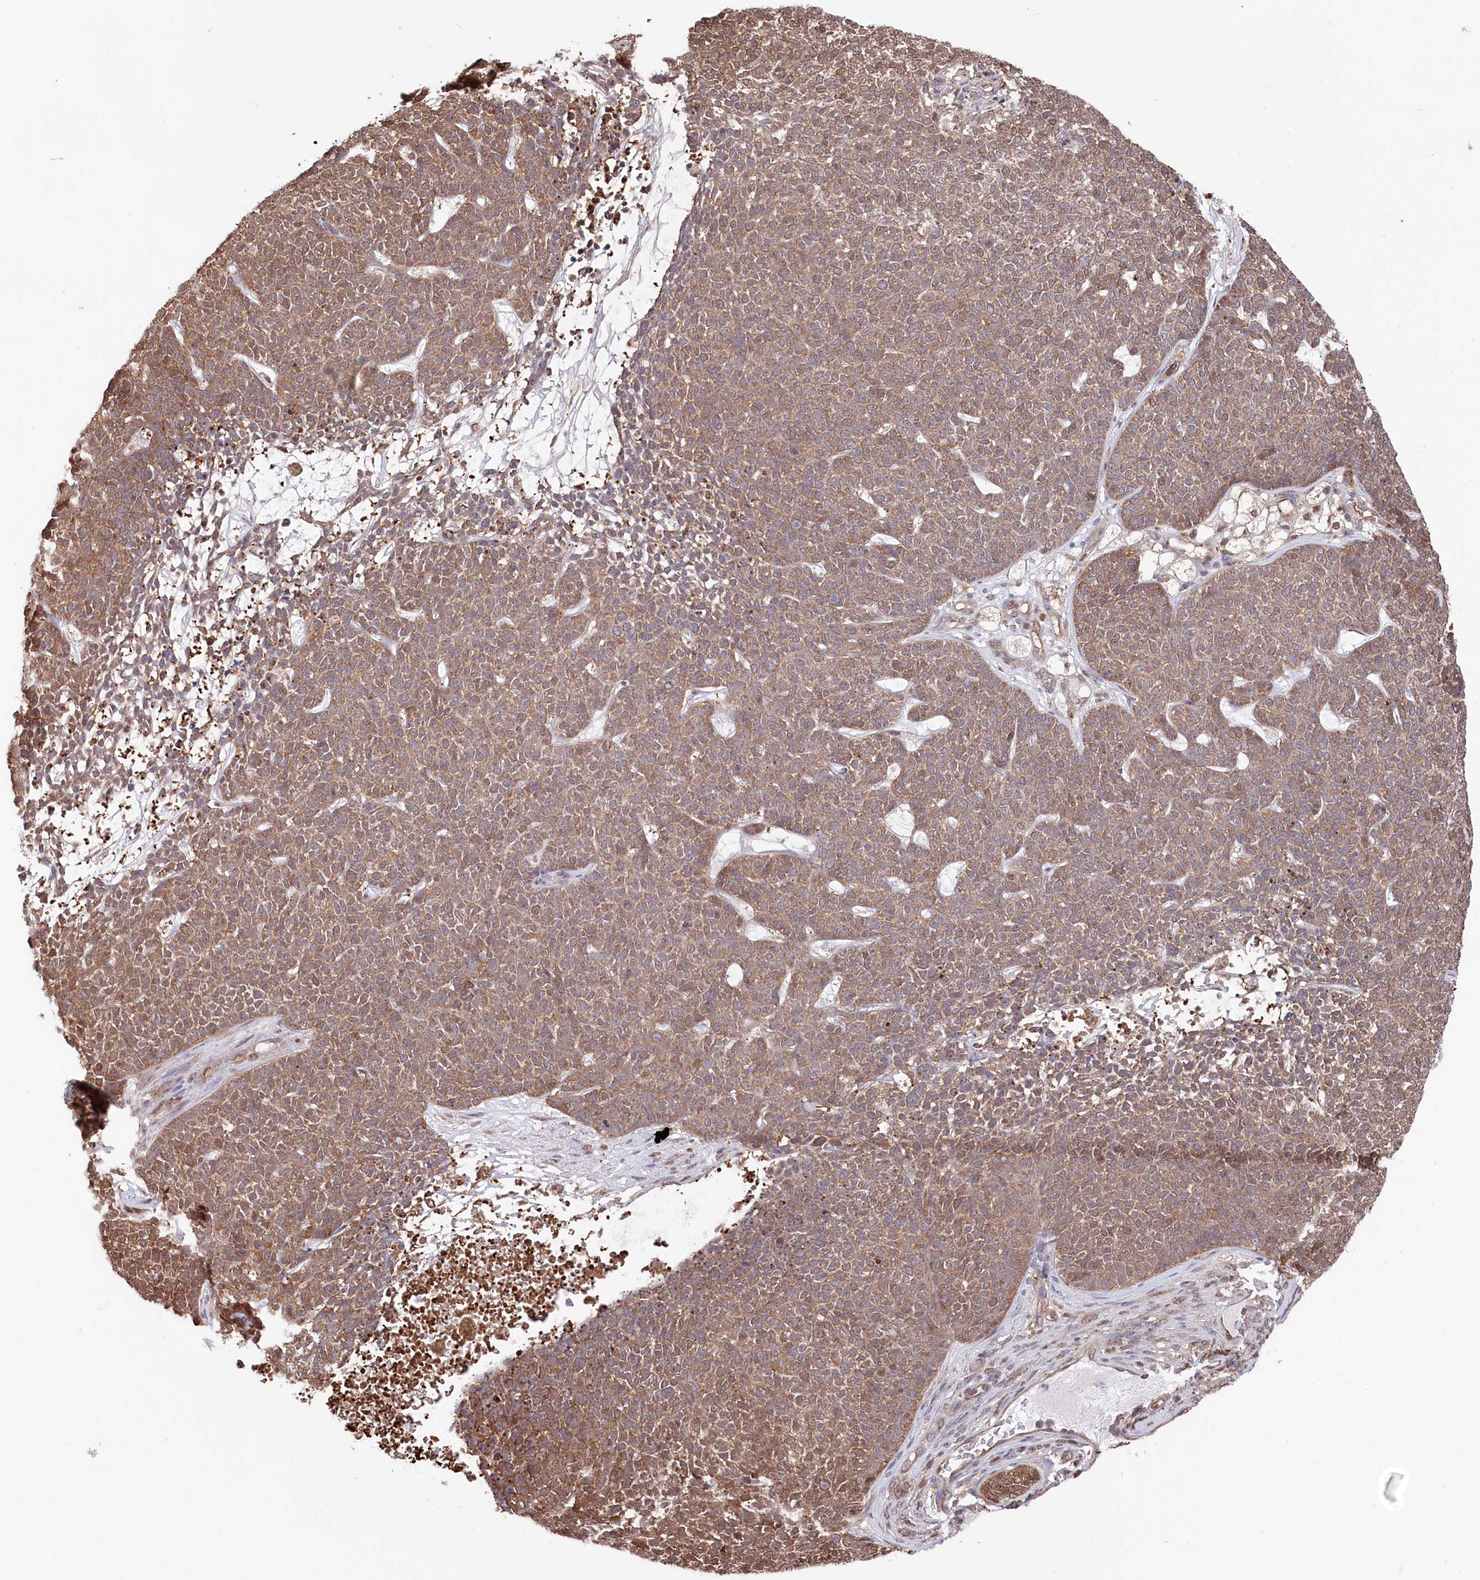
{"staining": {"intensity": "moderate", "quantity": ">75%", "location": "cytoplasmic/membranous"}, "tissue": "skin cancer", "cell_type": "Tumor cells", "image_type": "cancer", "snomed": [{"axis": "morphology", "description": "Basal cell carcinoma"}, {"axis": "topography", "description": "Skin"}], "caption": "A histopathology image of human skin basal cell carcinoma stained for a protein displays moderate cytoplasmic/membranous brown staining in tumor cells.", "gene": "PSMA1", "patient": {"sex": "female", "age": 84}}